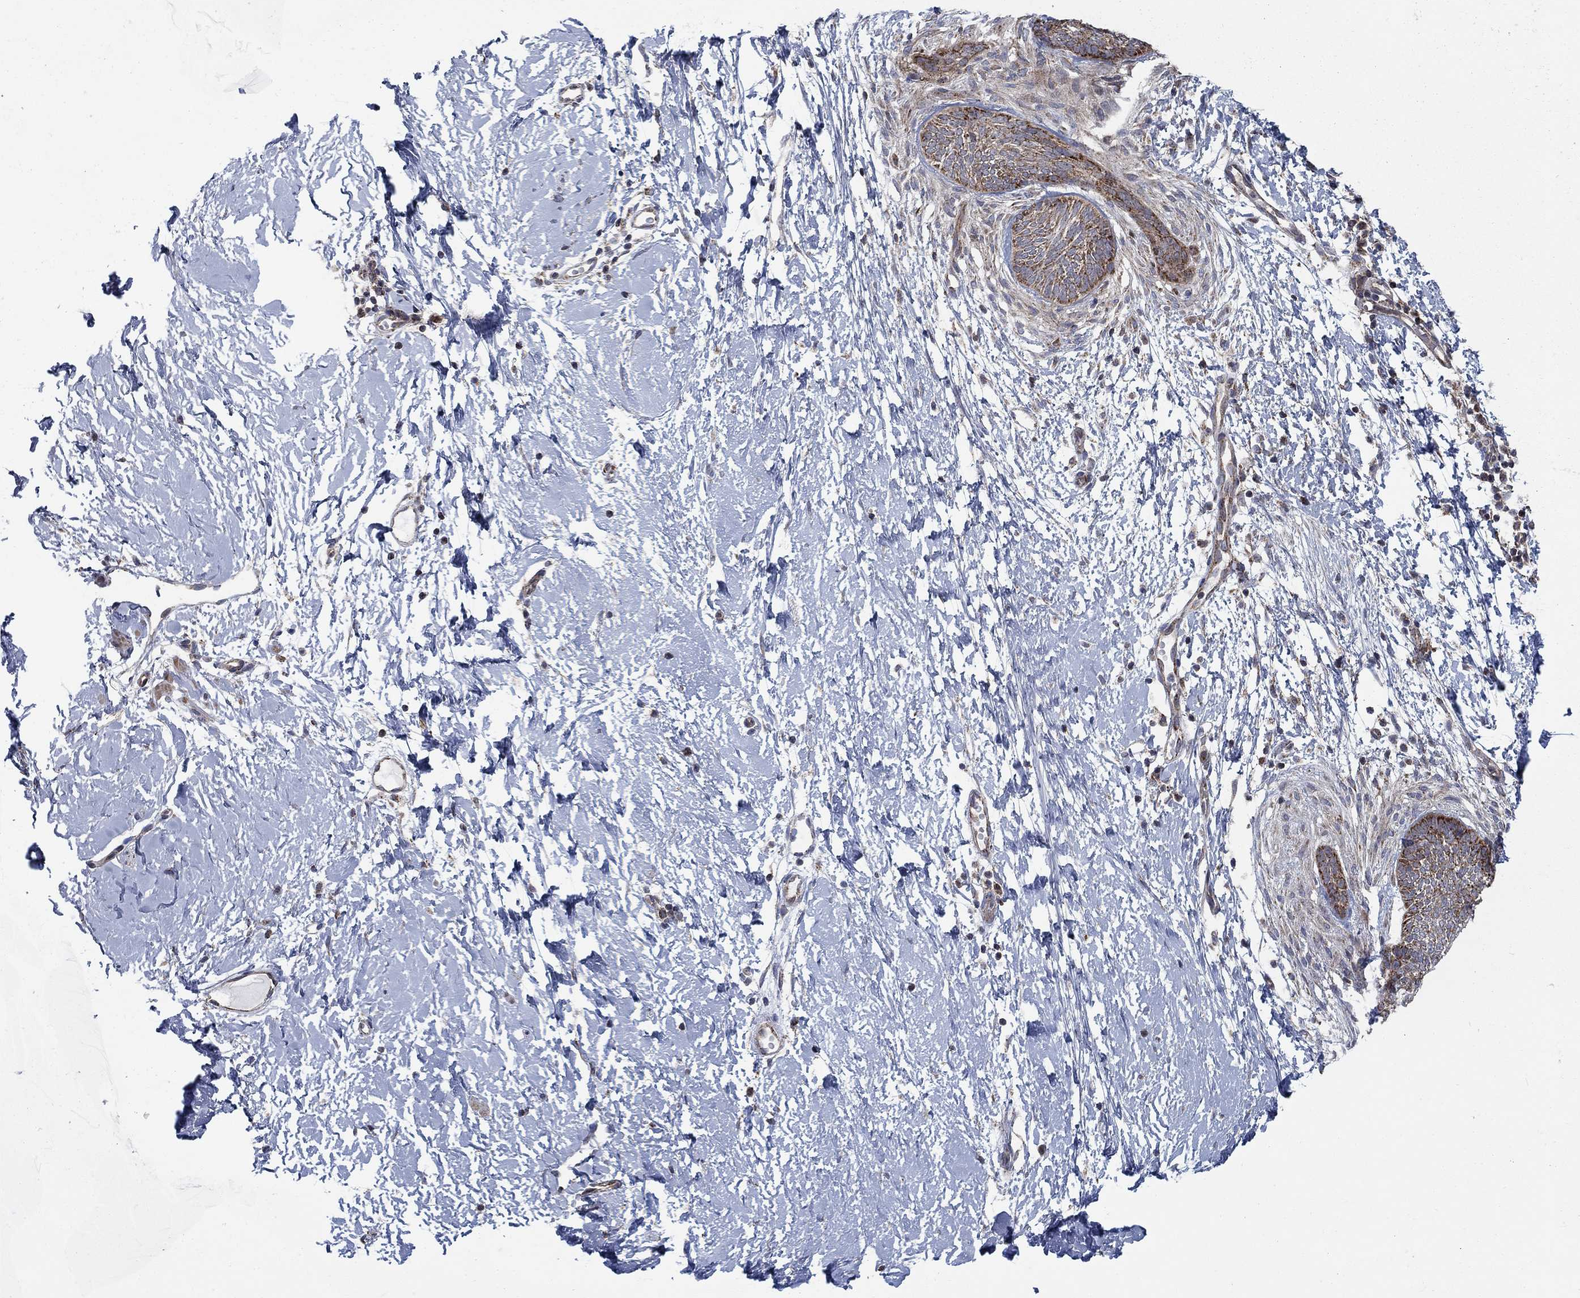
{"staining": {"intensity": "strong", "quantity": ">75%", "location": "cytoplasmic/membranous"}, "tissue": "skin cancer", "cell_type": "Tumor cells", "image_type": "cancer", "snomed": [{"axis": "morphology", "description": "Normal tissue, NOS"}, {"axis": "morphology", "description": "Basal cell carcinoma"}, {"axis": "topography", "description": "Skin"}], "caption": "A brown stain highlights strong cytoplasmic/membranous expression of a protein in skin cancer (basal cell carcinoma) tumor cells. The staining was performed using DAB to visualize the protein expression in brown, while the nuclei were stained in blue with hematoxylin (Magnification: 20x).", "gene": "NME7", "patient": {"sex": "male", "age": 84}}